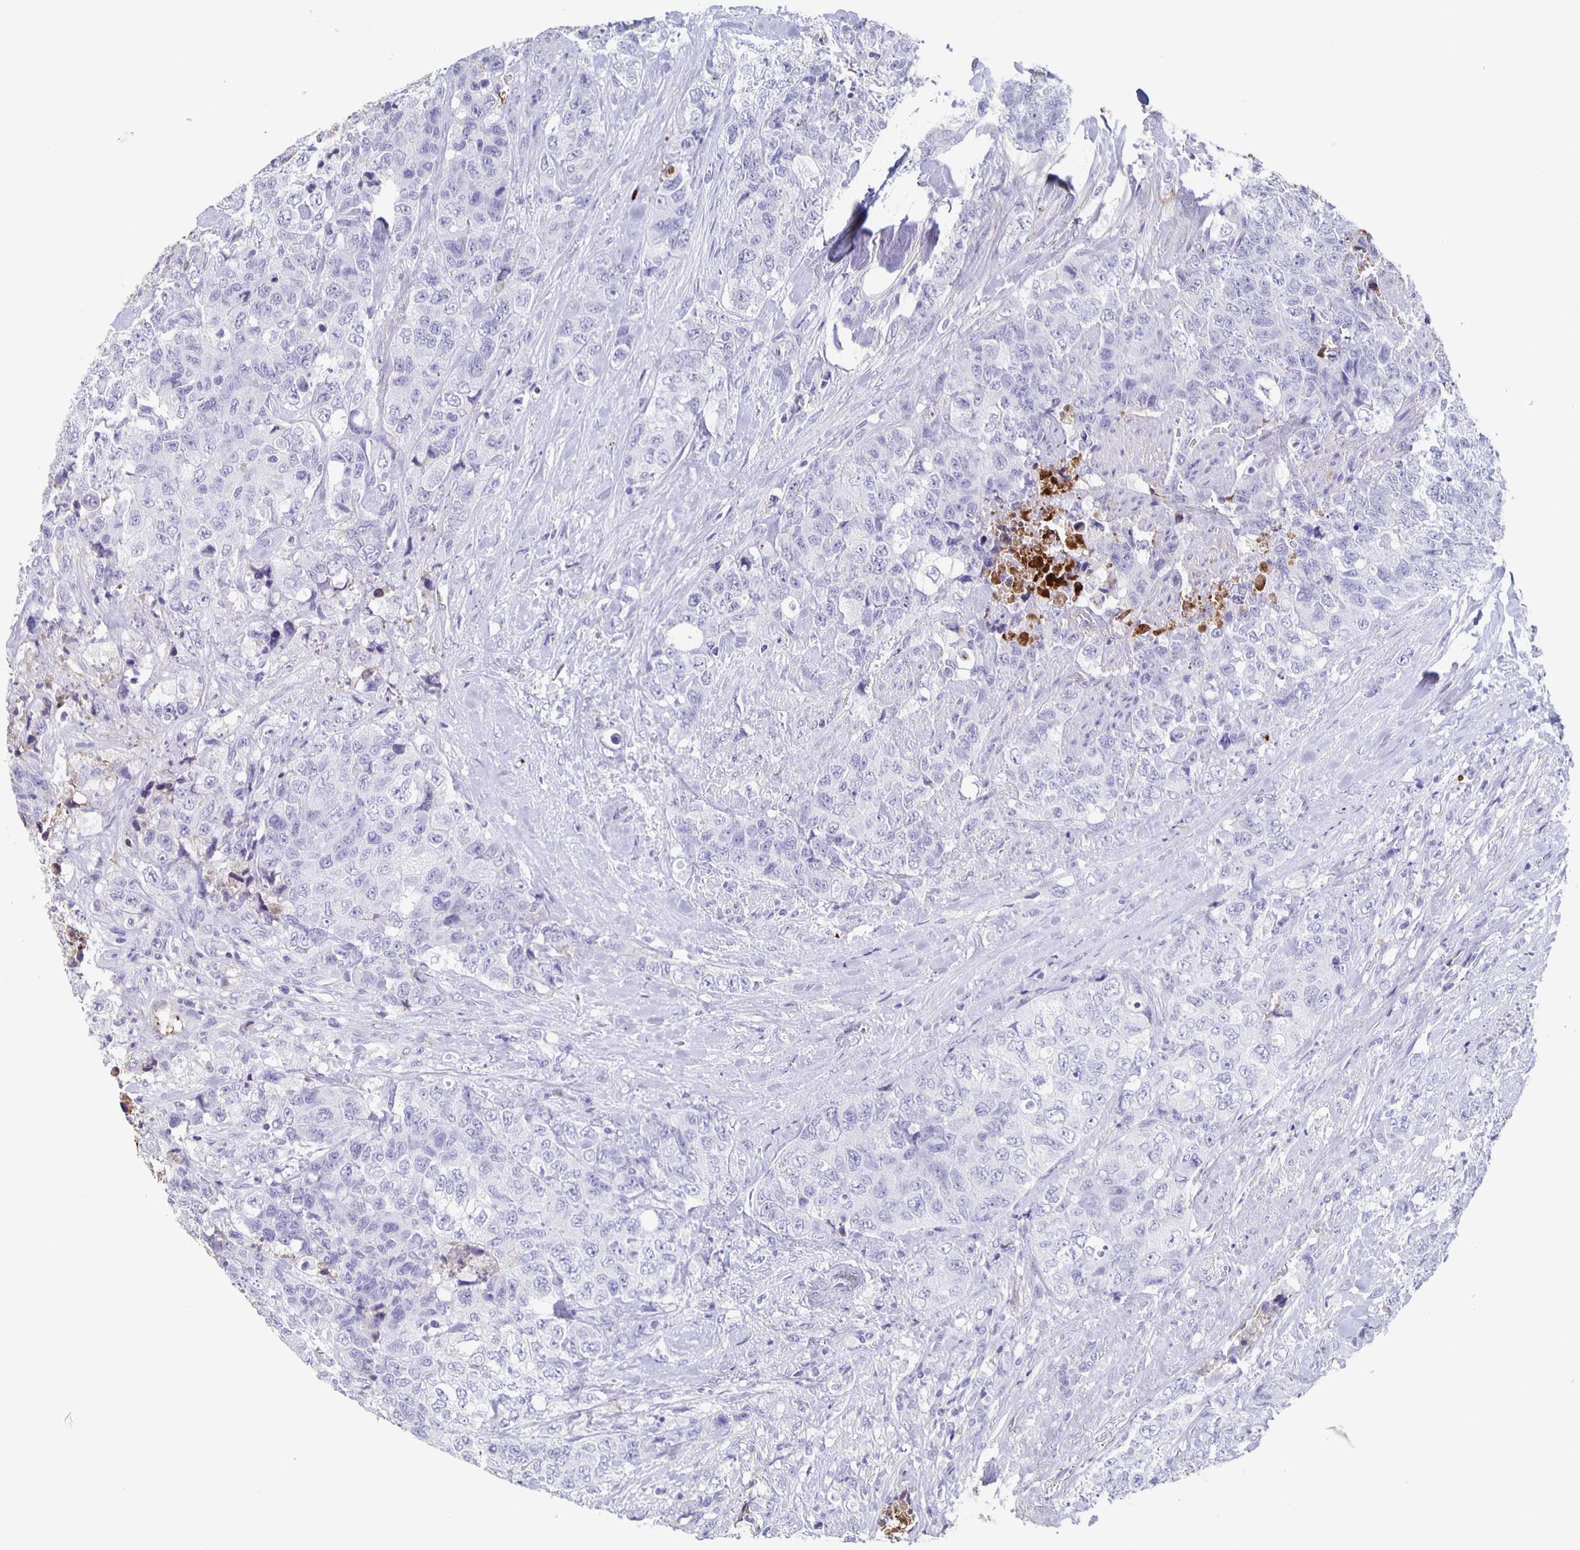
{"staining": {"intensity": "negative", "quantity": "none", "location": "none"}, "tissue": "urothelial cancer", "cell_type": "Tumor cells", "image_type": "cancer", "snomed": [{"axis": "morphology", "description": "Urothelial carcinoma, High grade"}, {"axis": "topography", "description": "Urinary bladder"}], "caption": "The photomicrograph exhibits no significant staining in tumor cells of urothelial cancer.", "gene": "FGA", "patient": {"sex": "female", "age": 78}}